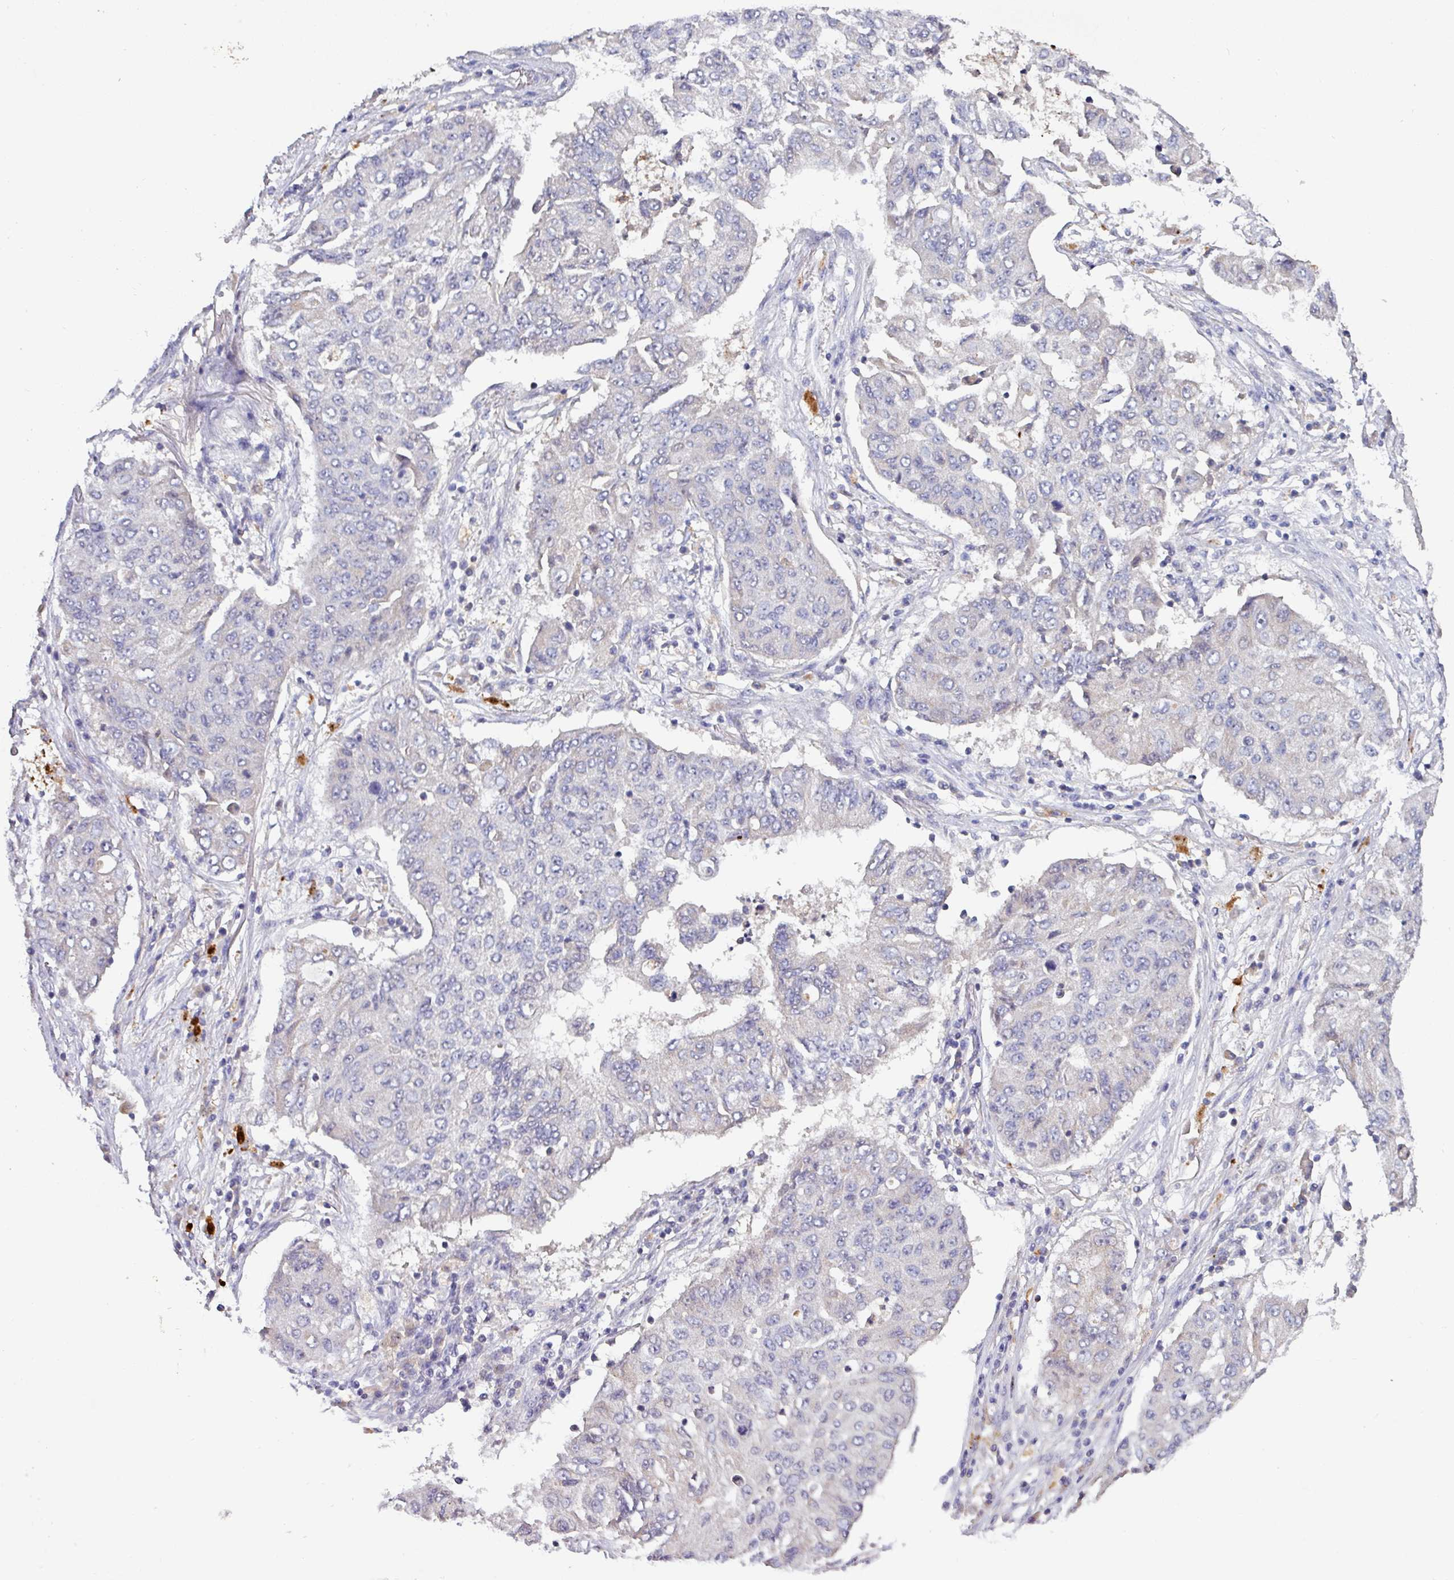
{"staining": {"intensity": "negative", "quantity": "none", "location": "none"}, "tissue": "lung cancer", "cell_type": "Tumor cells", "image_type": "cancer", "snomed": [{"axis": "morphology", "description": "Squamous cell carcinoma, NOS"}, {"axis": "topography", "description": "Lung"}], "caption": "A photomicrograph of squamous cell carcinoma (lung) stained for a protein displays no brown staining in tumor cells.", "gene": "AEBP2", "patient": {"sex": "male", "age": 74}}